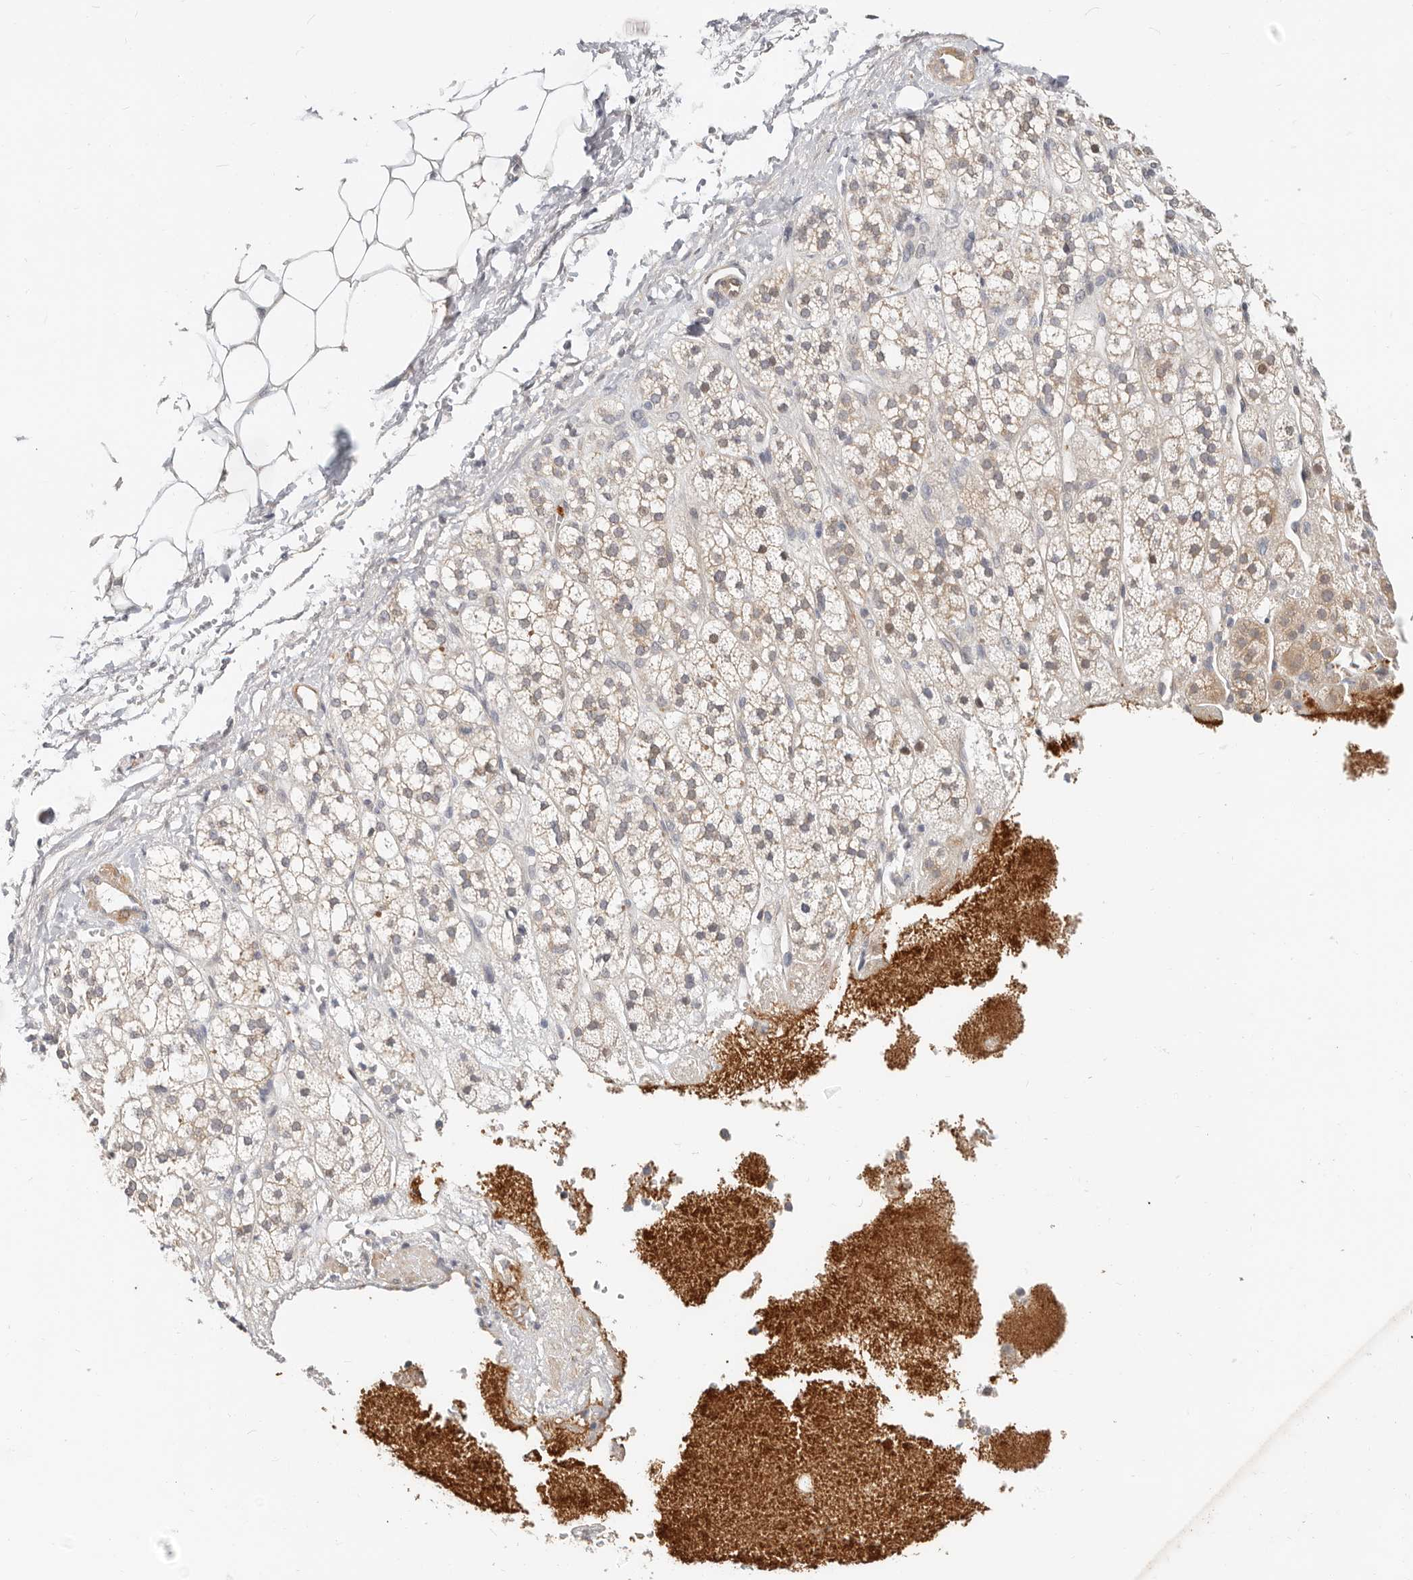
{"staining": {"intensity": "weak", "quantity": "25%-75%", "location": "cytoplasmic/membranous"}, "tissue": "adrenal gland", "cell_type": "Glandular cells", "image_type": "normal", "snomed": [{"axis": "morphology", "description": "Normal tissue, NOS"}, {"axis": "topography", "description": "Adrenal gland"}], "caption": "This photomicrograph displays benign adrenal gland stained with IHC to label a protein in brown. The cytoplasmic/membranous of glandular cells show weak positivity for the protein. Nuclei are counter-stained blue.", "gene": "ZRANB1", "patient": {"sex": "male", "age": 56}}